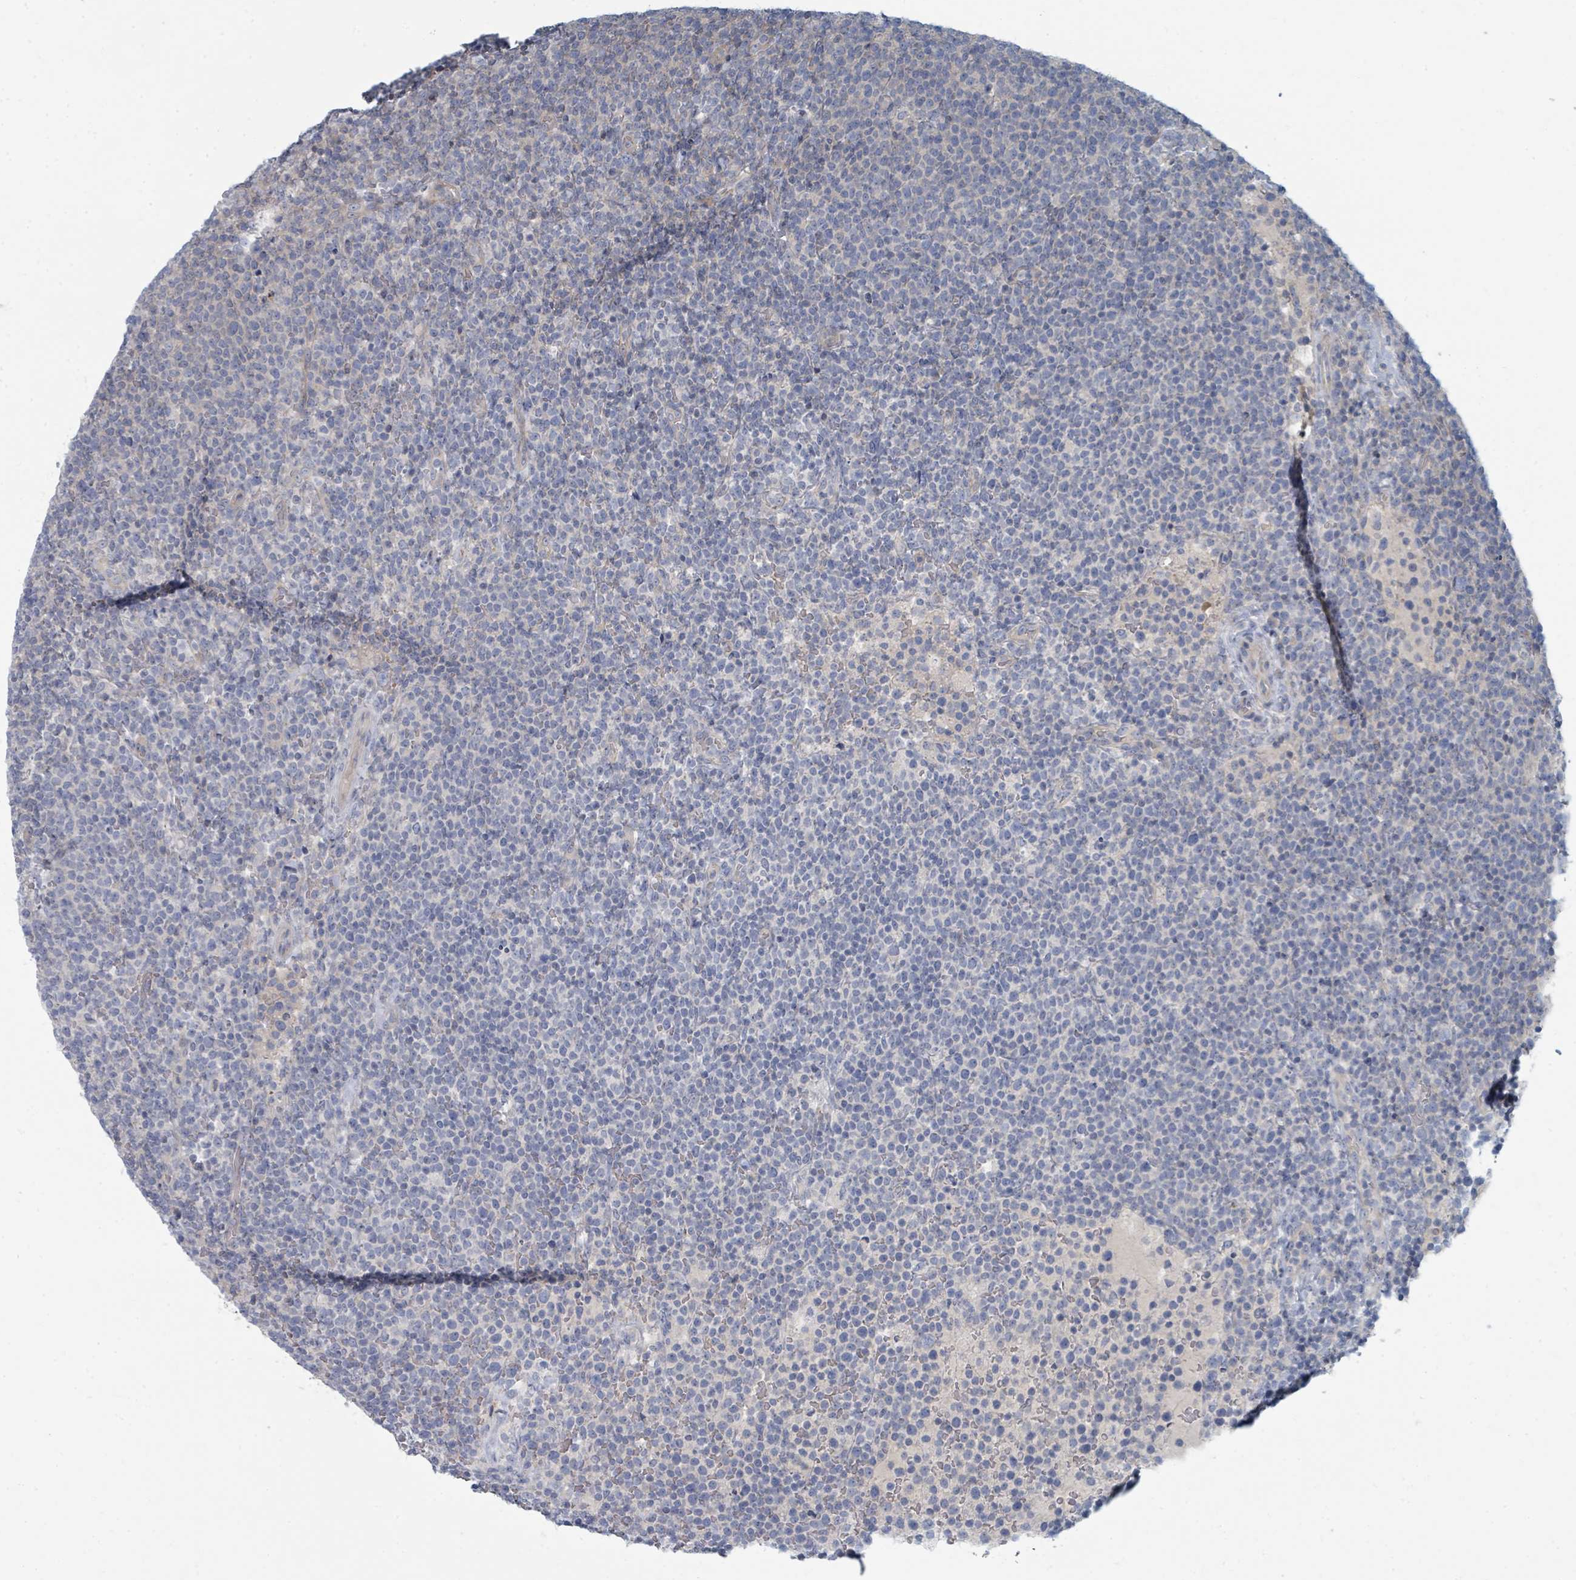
{"staining": {"intensity": "negative", "quantity": "none", "location": "none"}, "tissue": "lymphoma", "cell_type": "Tumor cells", "image_type": "cancer", "snomed": [{"axis": "morphology", "description": "Malignant lymphoma, non-Hodgkin's type, High grade"}, {"axis": "topography", "description": "Lymph node"}], "caption": "This is a micrograph of IHC staining of lymphoma, which shows no expression in tumor cells.", "gene": "SLC25A45", "patient": {"sex": "male", "age": 61}}